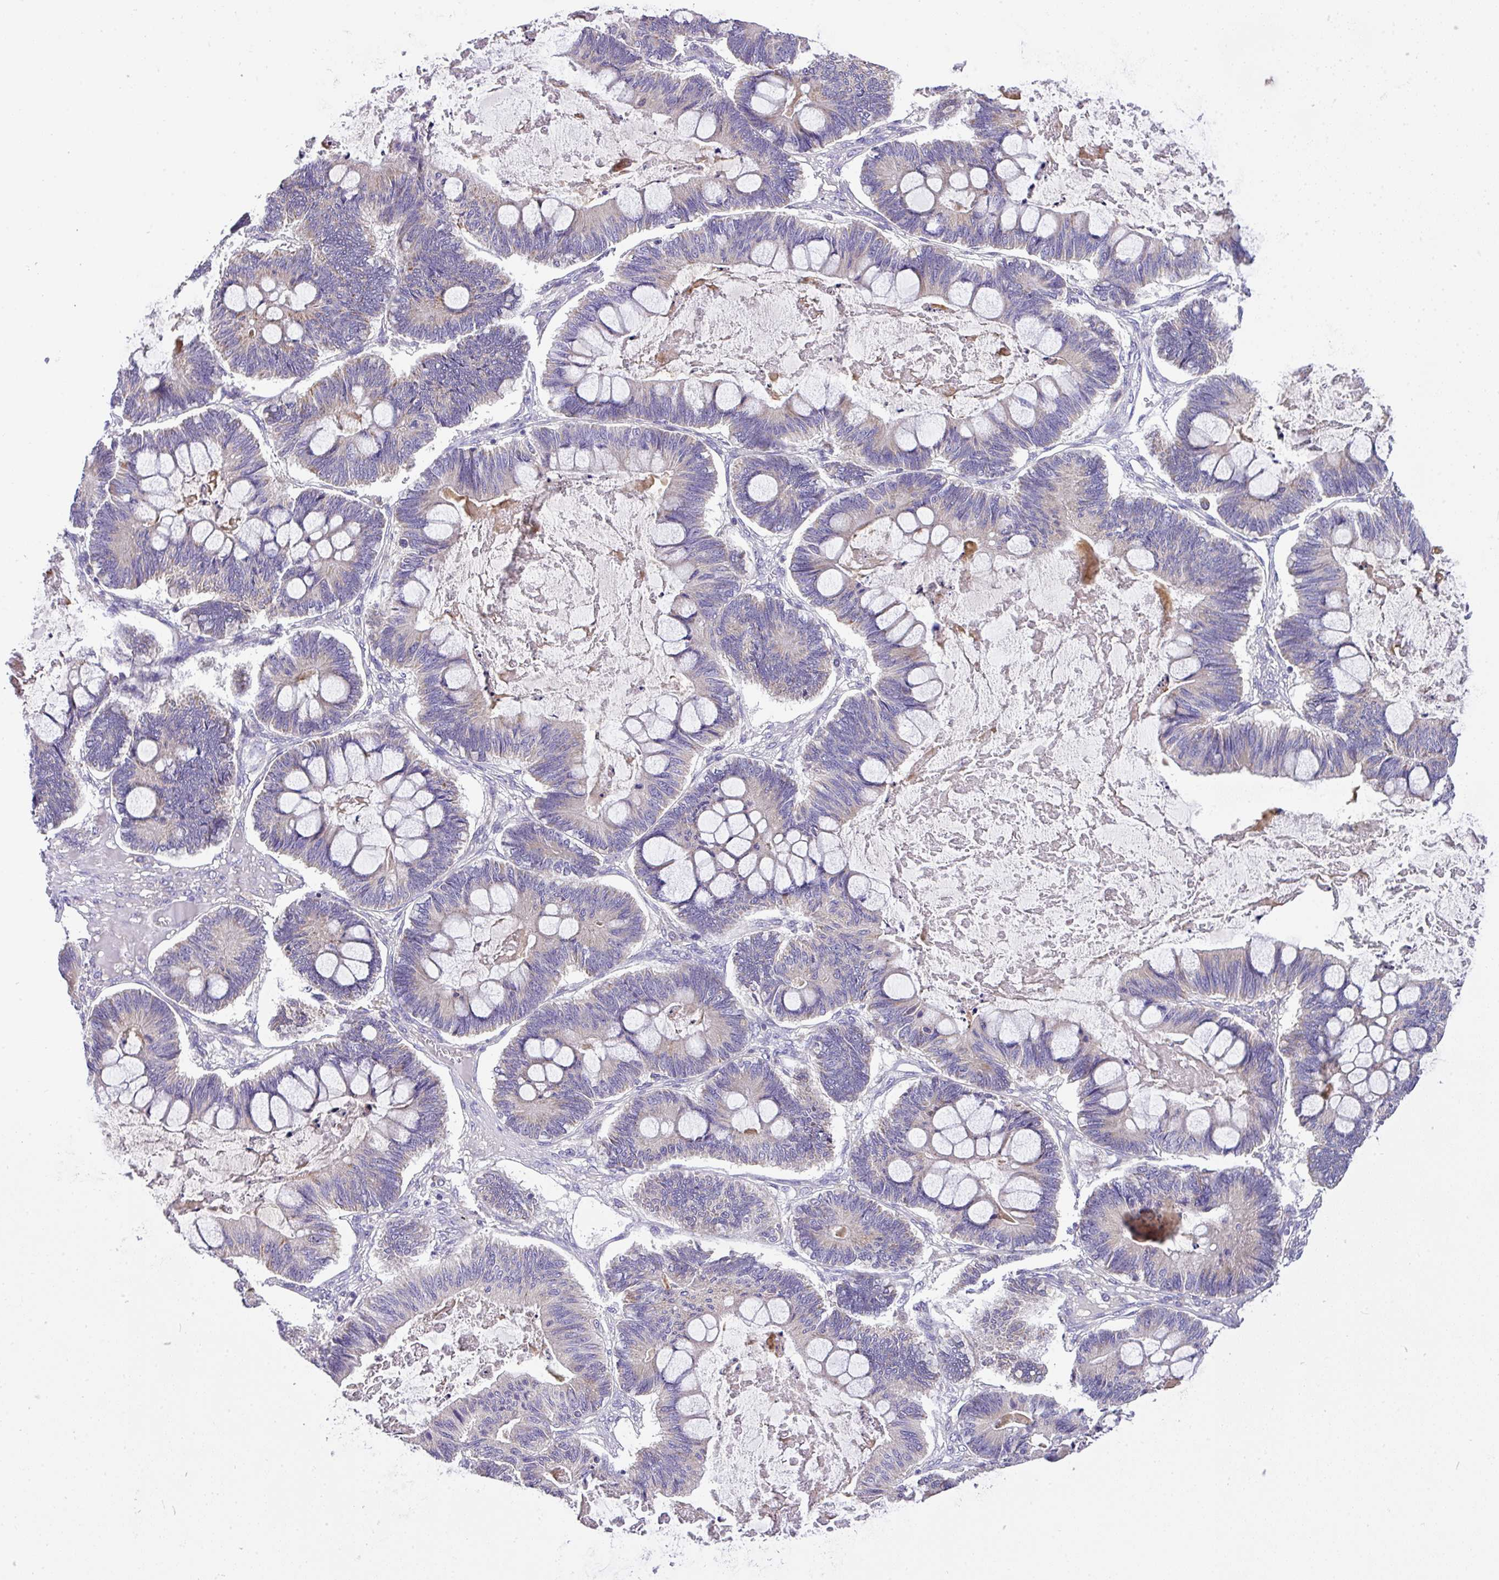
{"staining": {"intensity": "weak", "quantity": "<25%", "location": "cytoplasmic/membranous"}, "tissue": "ovarian cancer", "cell_type": "Tumor cells", "image_type": "cancer", "snomed": [{"axis": "morphology", "description": "Cystadenocarcinoma, mucinous, NOS"}, {"axis": "topography", "description": "Ovary"}], "caption": "Protein analysis of ovarian cancer (mucinous cystadenocarcinoma) reveals no significant staining in tumor cells.", "gene": "ANXA2R", "patient": {"sex": "female", "age": 61}}